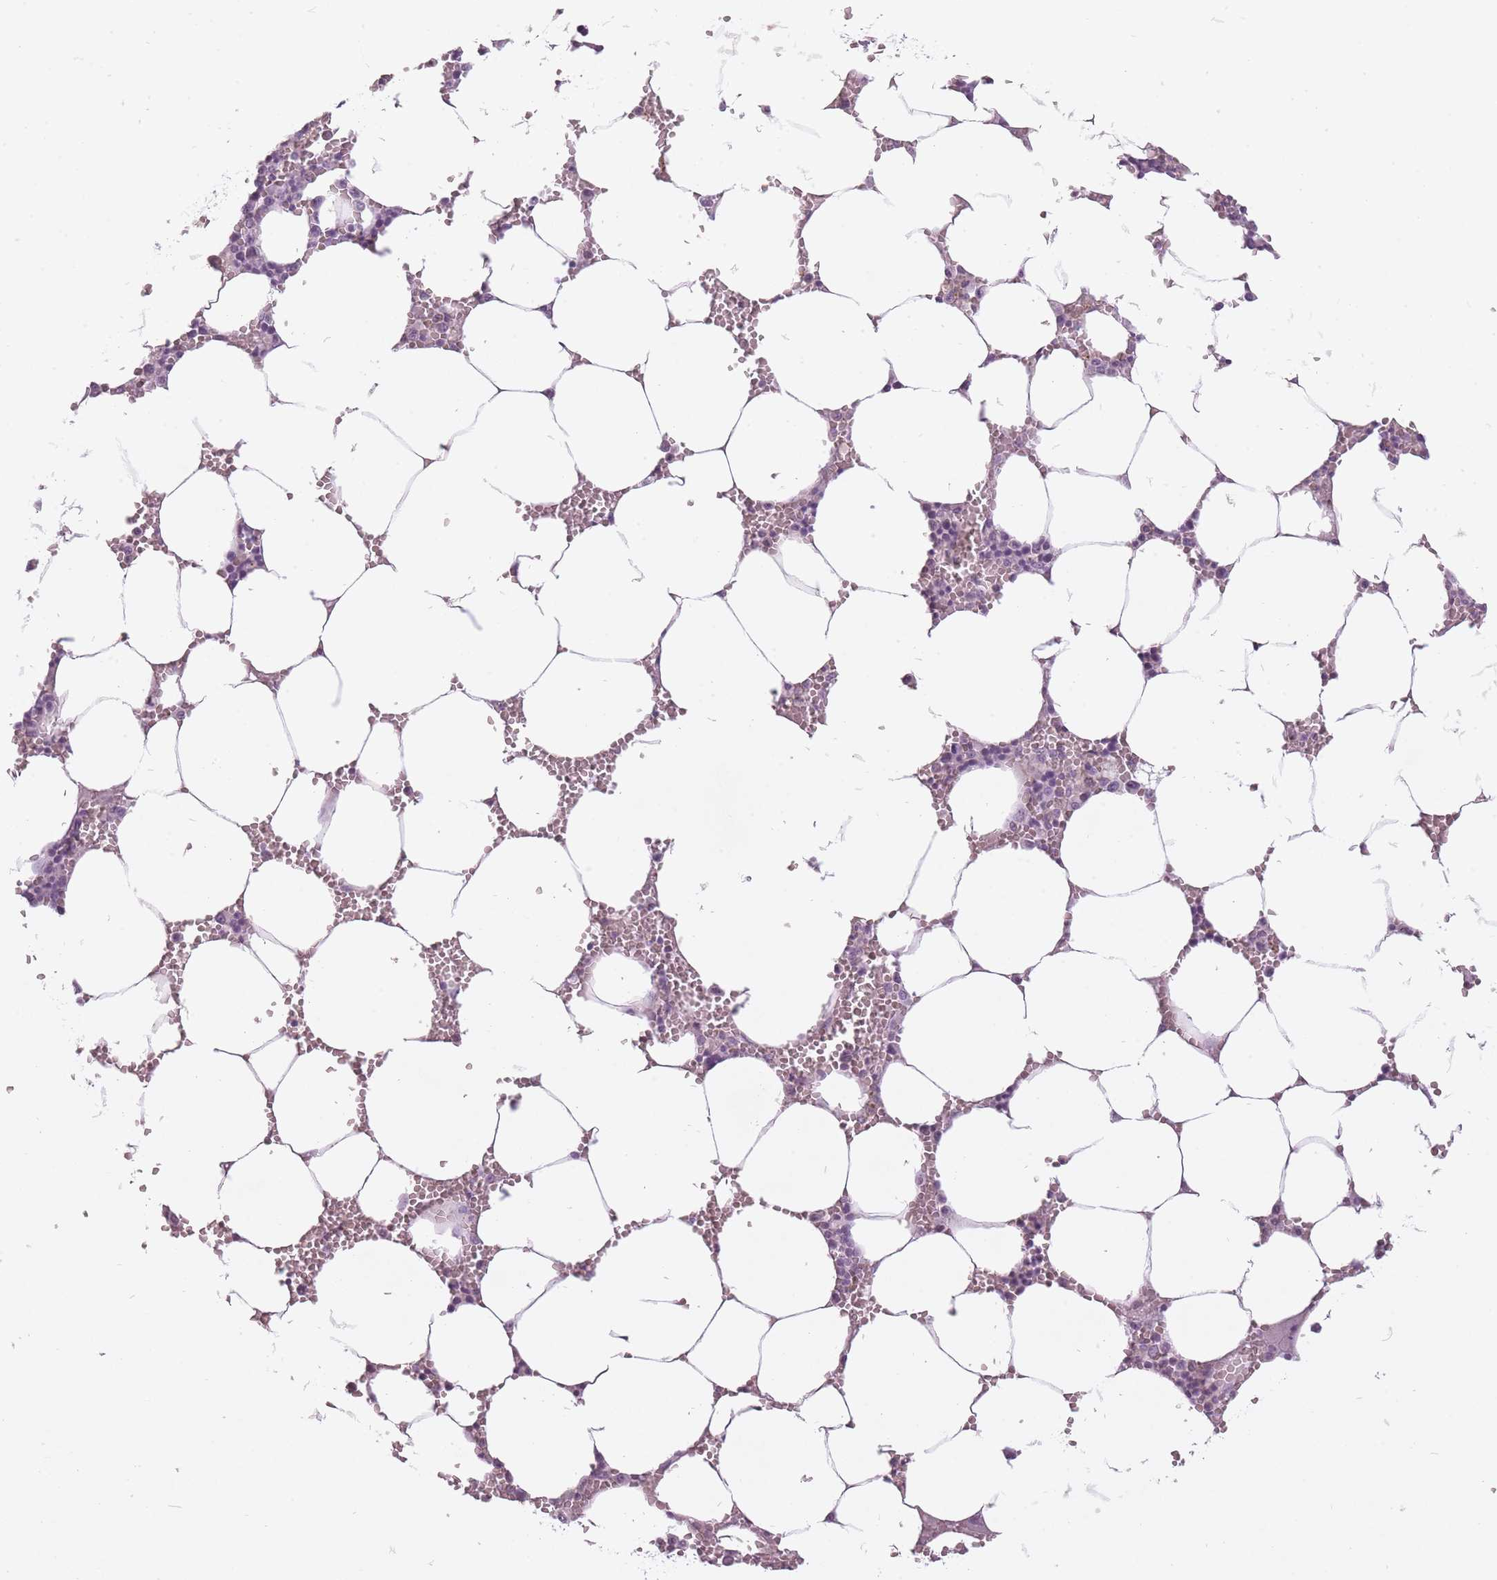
{"staining": {"intensity": "negative", "quantity": "none", "location": "none"}, "tissue": "bone marrow", "cell_type": "Hematopoietic cells", "image_type": "normal", "snomed": [{"axis": "morphology", "description": "Normal tissue, NOS"}, {"axis": "topography", "description": "Bone marrow"}], "caption": "The immunohistochemistry image has no significant expression in hematopoietic cells of bone marrow.", "gene": "RFX4", "patient": {"sex": "male", "age": 70}}